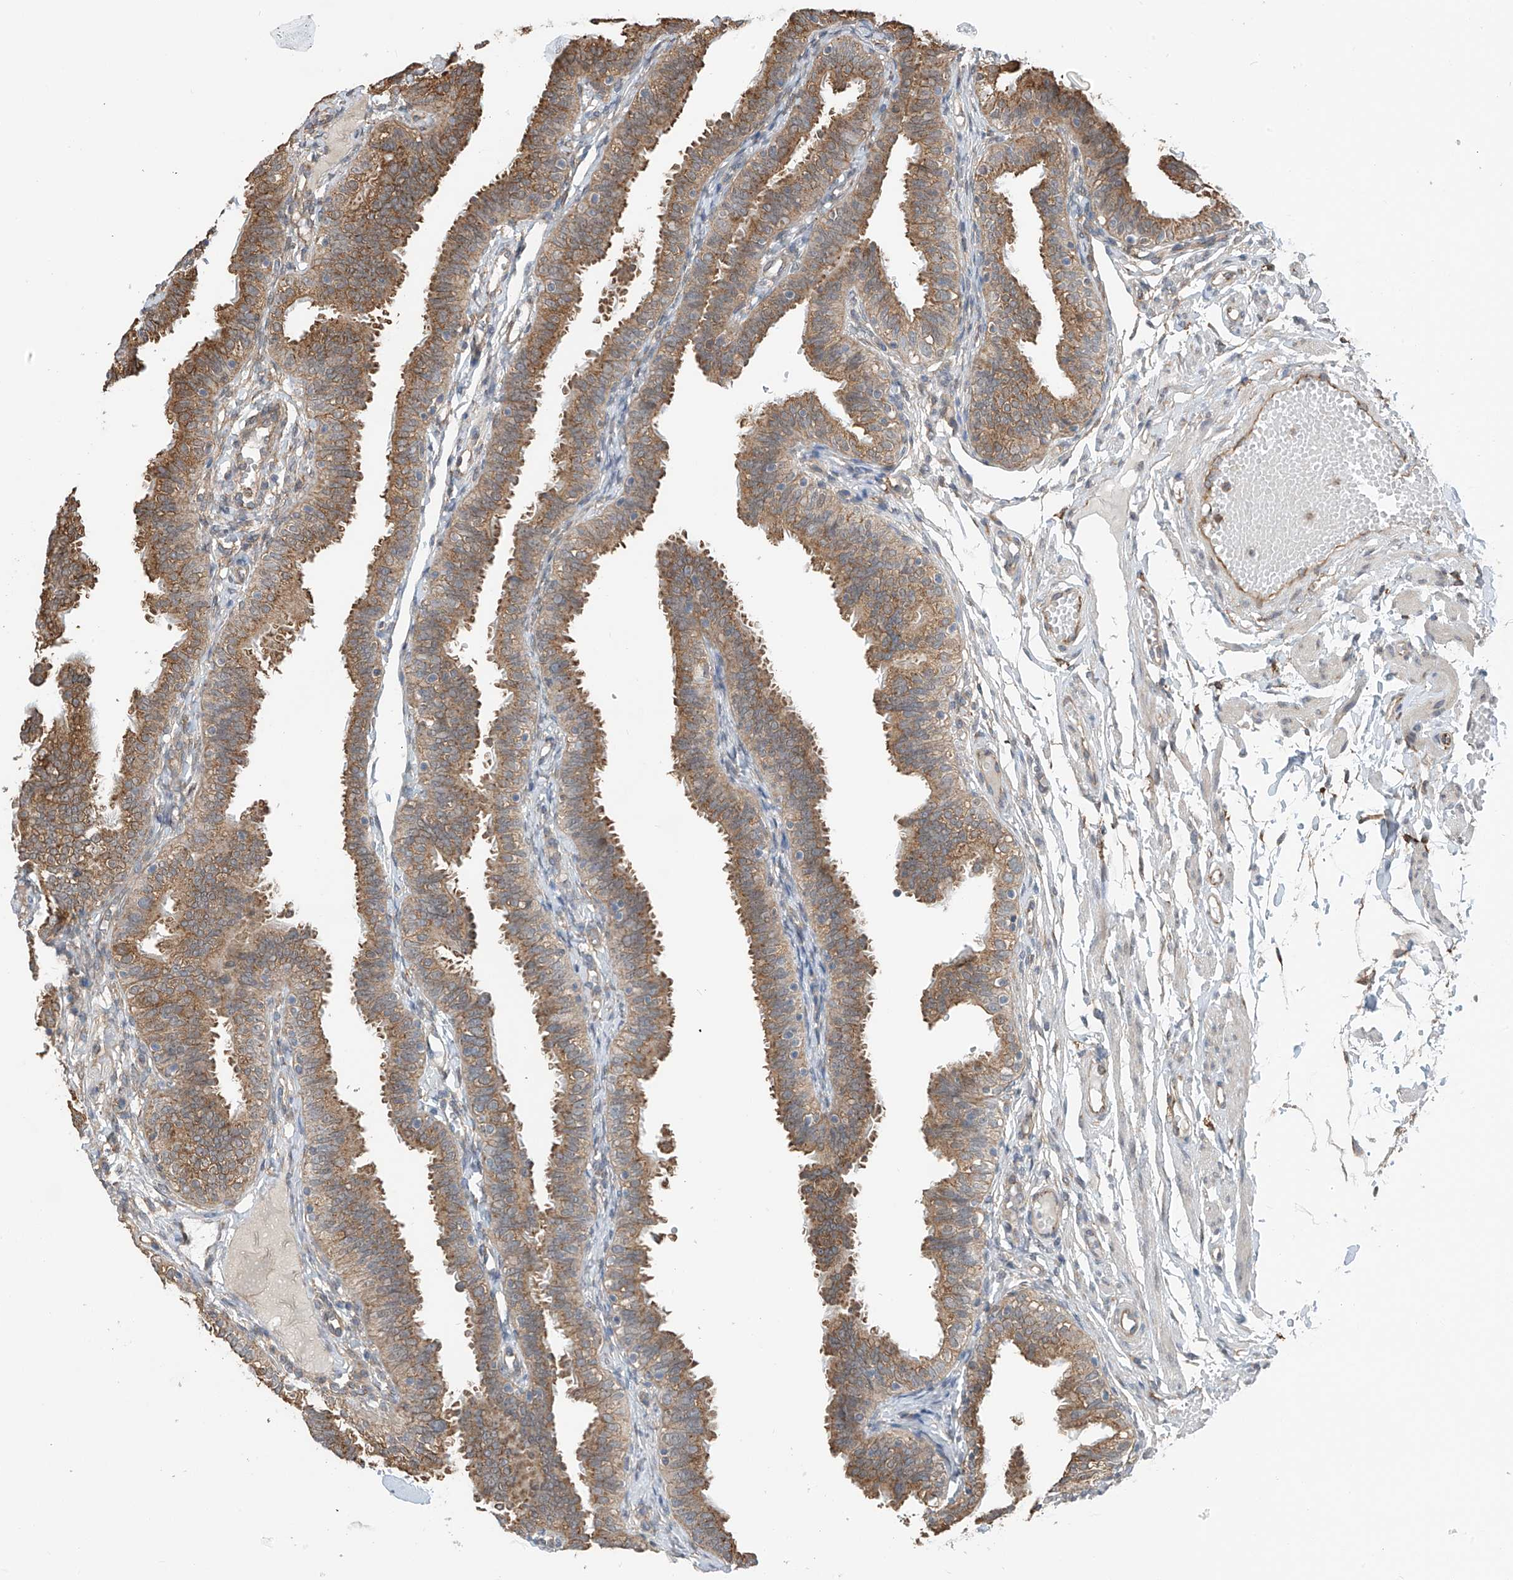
{"staining": {"intensity": "moderate", "quantity": ">75%", "location": "cytoplasmic/membranous"}, "tissue": "fallopian tube", "cell_type": "Glandular cells", "image_type": "normal", "snomed": [{"axis": "morphology", "description": "Normal tissue, NOS"}, {"axis": "topography", "description": "Fallopian tube"}], "caption": "Glandular cells exhibit moderate cytoplasmic/membranous positivity in approximately >75% of cells in normal fallopian tube.", "gene": "ZNF189", "patient": {"sex": "female", "age": 35}}